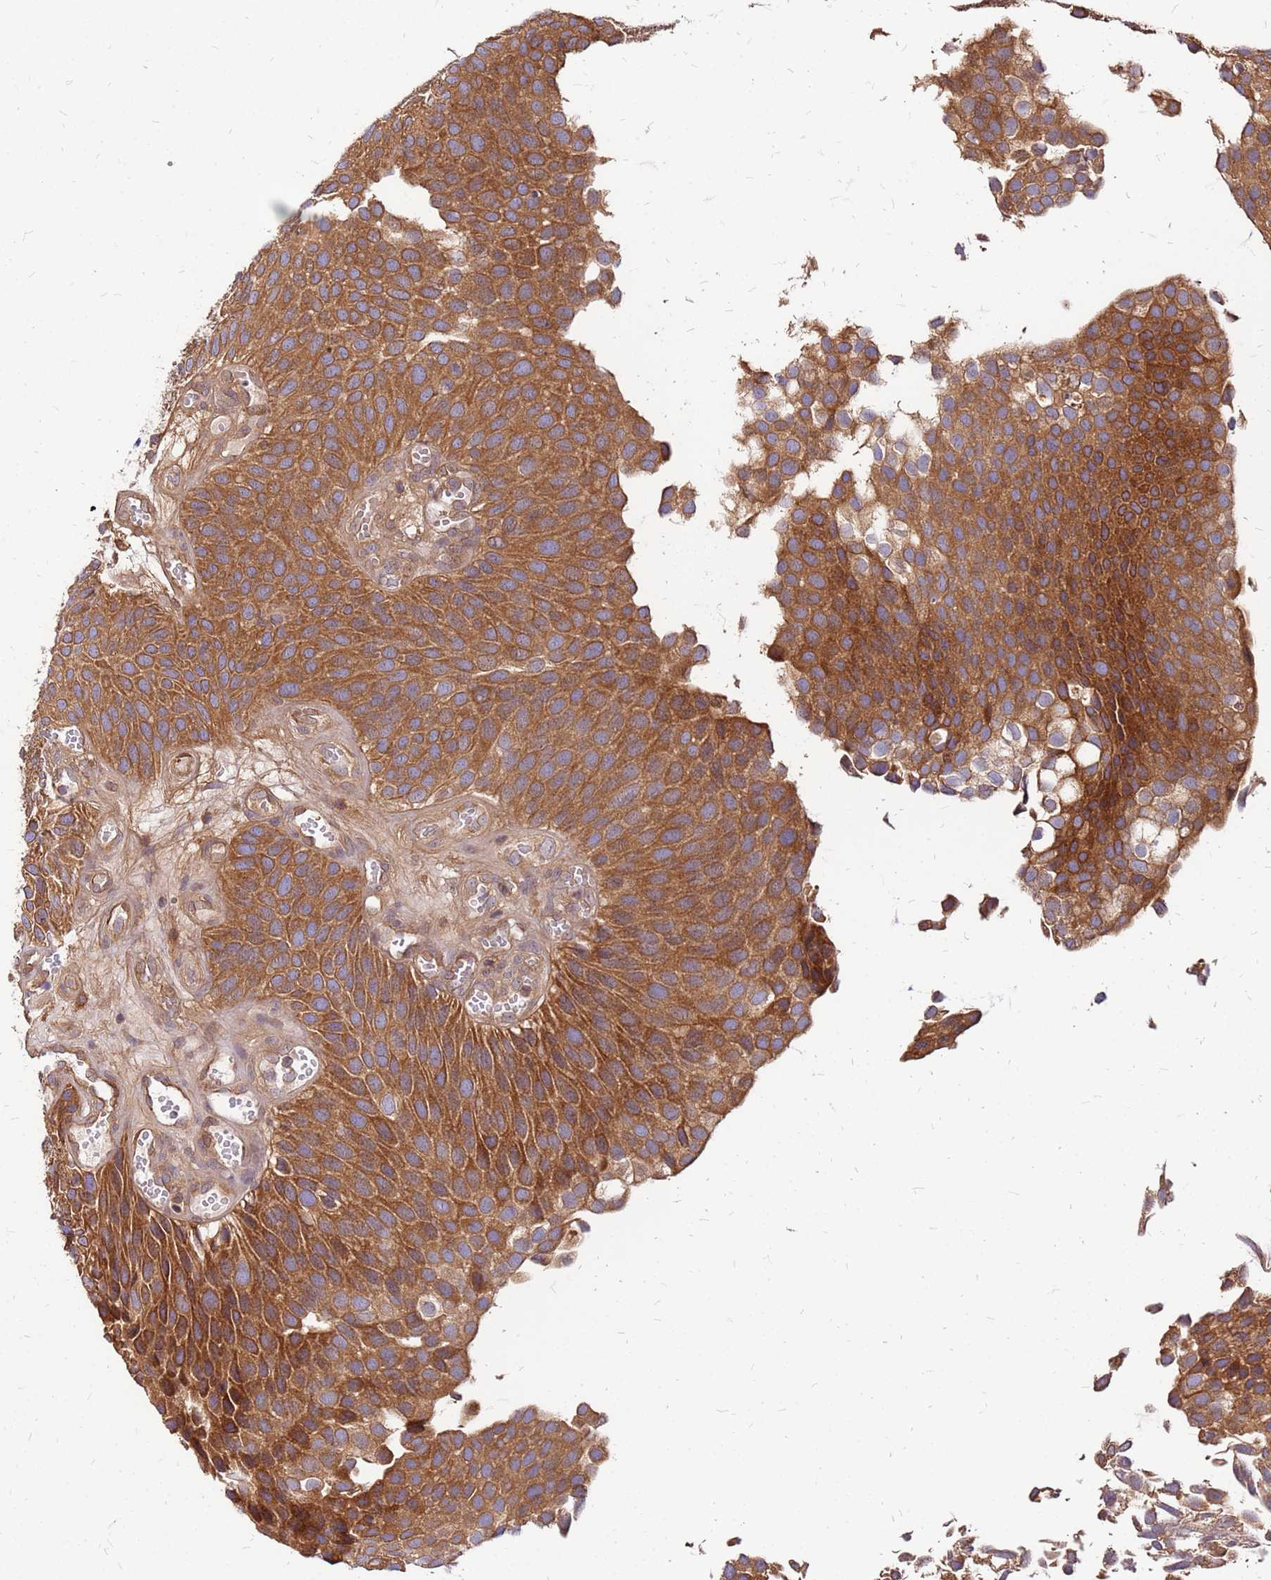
{"staining": {"intensity": "moderate", "quantity": ">75%", "location": "cytoplasmic/membranous"}, "tissue": "urothelial cancer", "cell_type": "Tumor cells", "image_type": "cancer", "snomed": [{"axis": "morphology", "description": "Urothelial carcinoma, Low grade"}, {"axis": "topography", "description": "Urinary bladder"}], "caption": "Immunohistochemistry photomicrograph of urothelial carcinoma (low-grade) stained for a protein (brown), which shows medium levels of moderate cytoplasmic/membranous positivity in about >75% of tumor cells.", "gene": "CYBC1", "patient": {"sex": "male", "age": 89}}